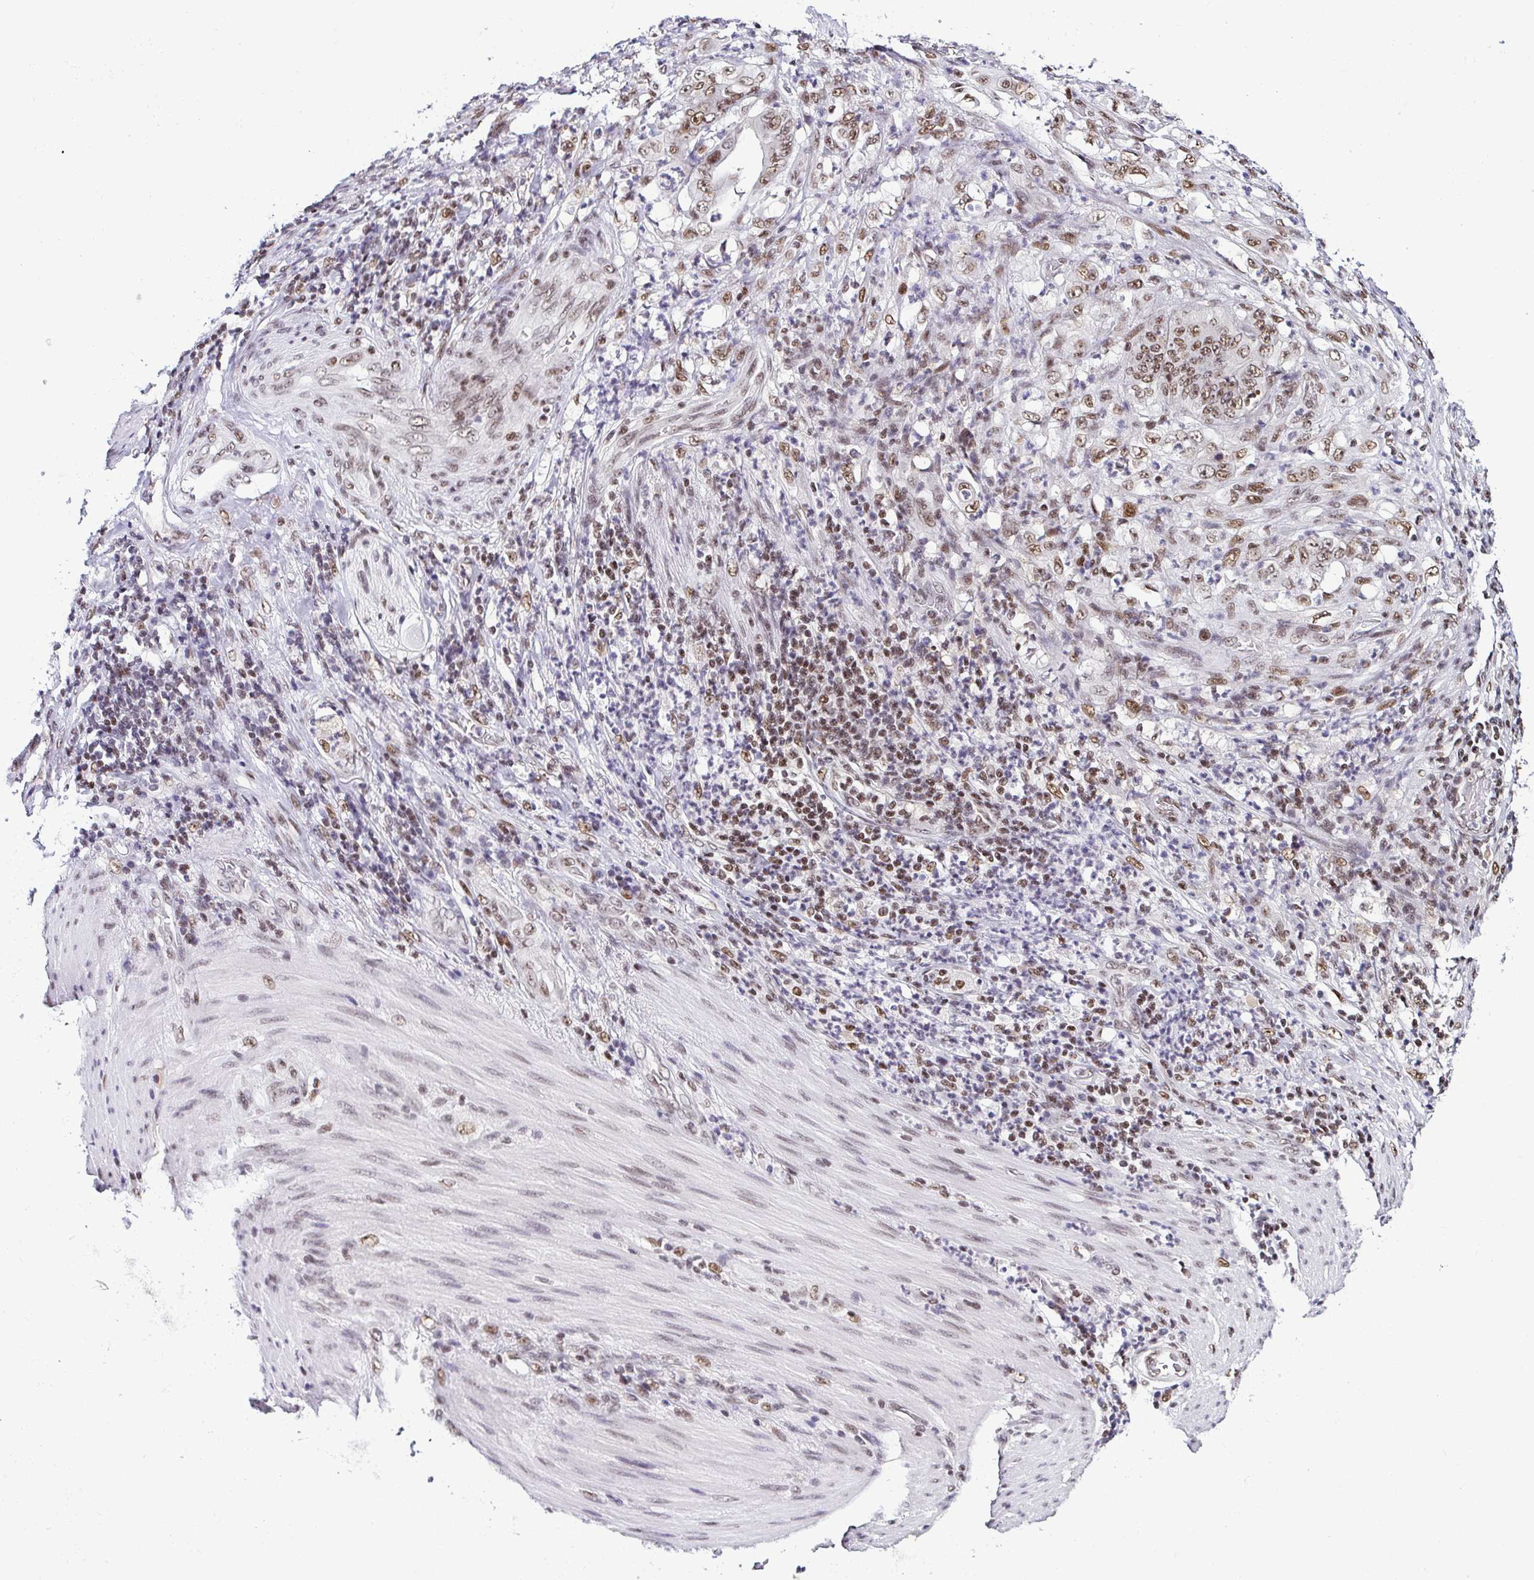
{"staining": {"intensity": "moderate", "quantity": ">75%", "location": "nuclear"}, "tissue": "stomach cancer", "cell_type": "Tumor cells", "image_type": "cancer", "snomed": [{"axis": "morphology", "description": "Adenocarcinoma, NOS"}, {"axis": "topography", "description": "Stomach"}], "caption": "The micrograph reveals immunohistochemical staining of stomach cancer (adenocarcinoma). There is moderate nuclear staining is appreciated in about >75% of tumor cells. The protein is shown in brown color, while the nuclei are stained blue.", "gene": "DR1", "patient": {"sex": "female", "age": 73}}